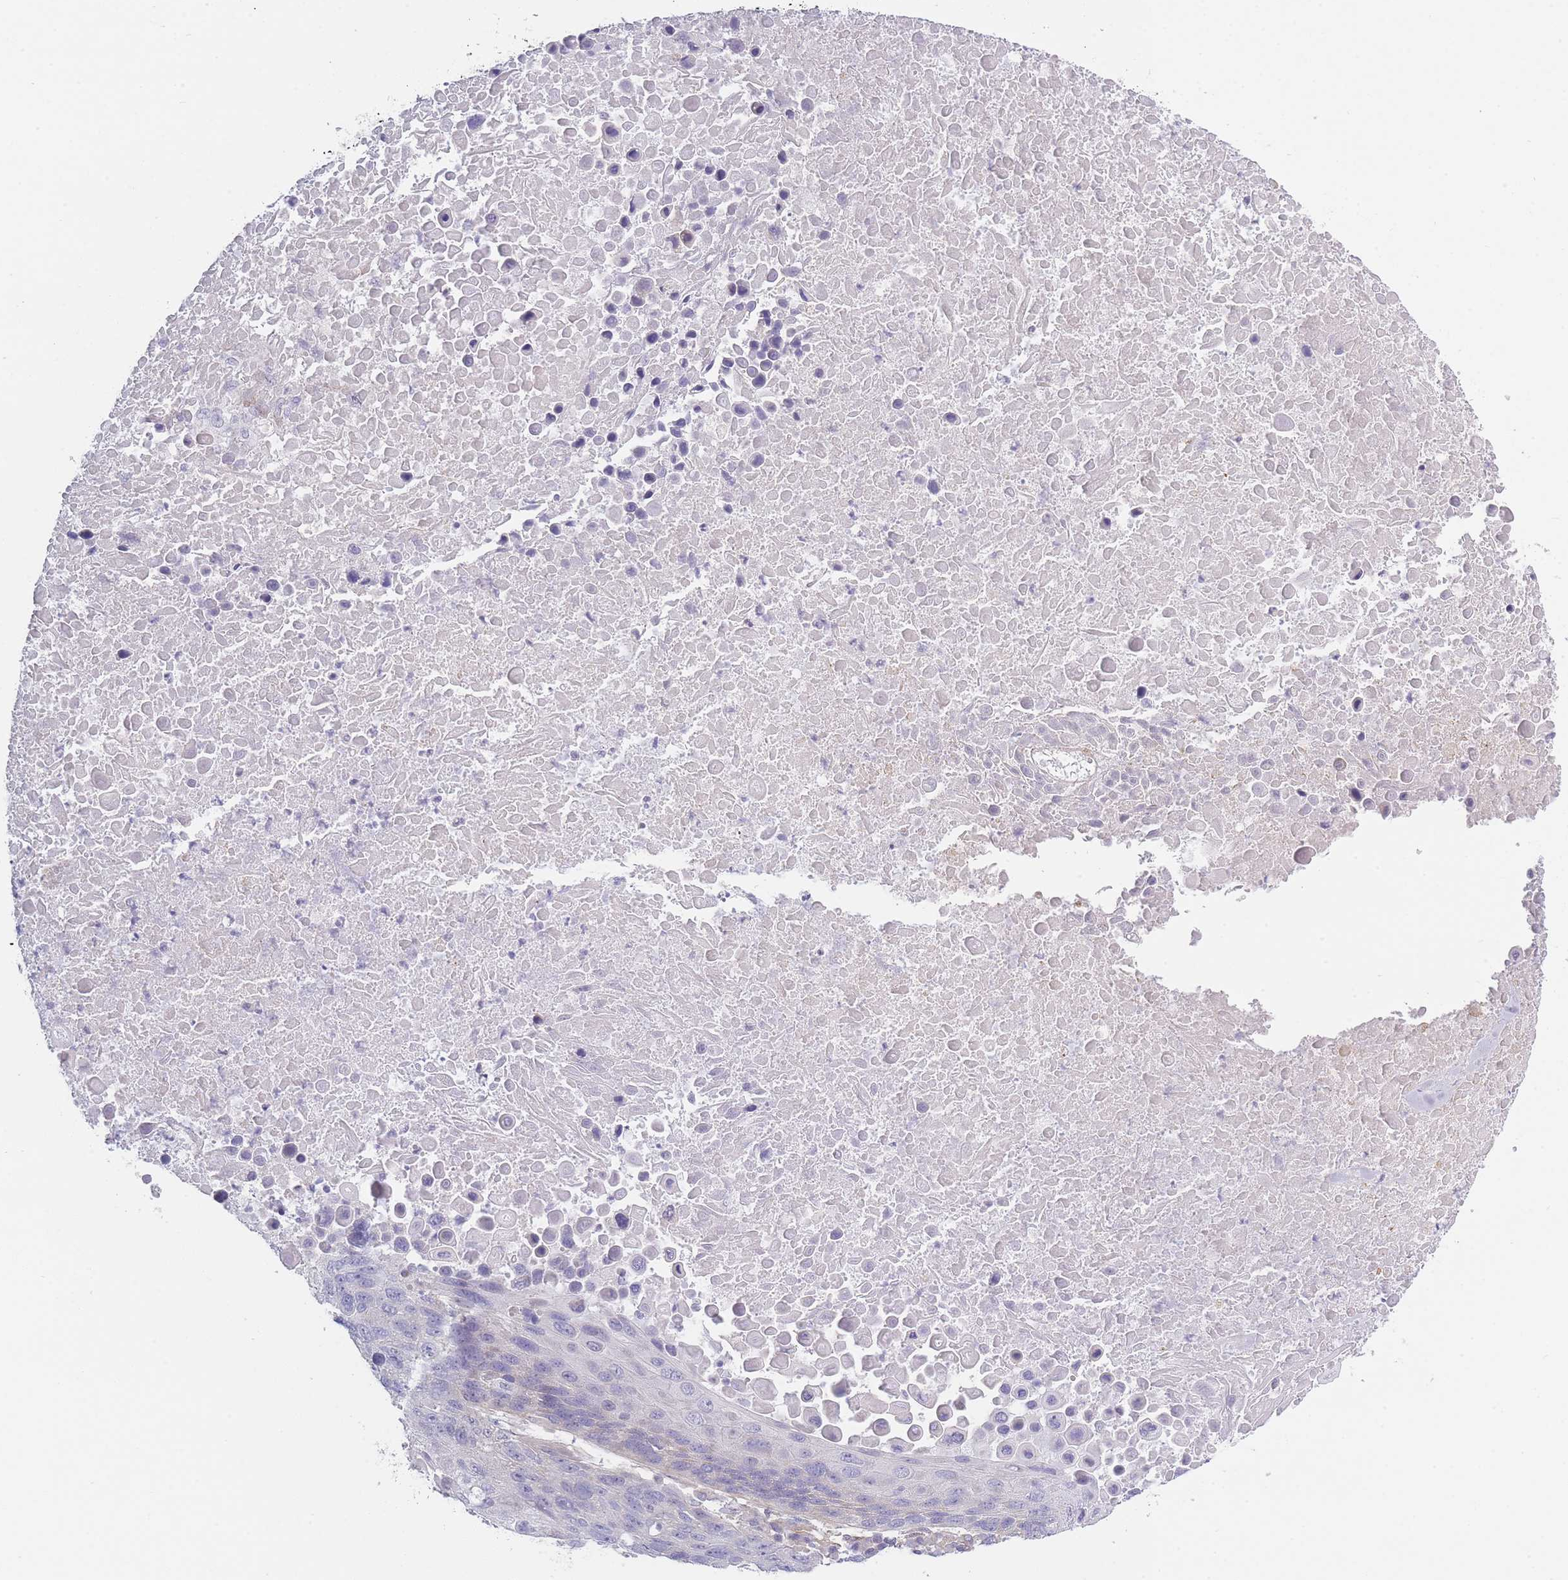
{"staining": {"intensity": "negative", "quantity": "none", "location": "none"}, "tissue": "lung cancer", "cell_type": "Tumor cells", "image_type": "cancer", "snomed": [{"axis": "morphology", "description": "Normal tissue, NOS"}, {"axis": "morphology", "description": "Squamous cell carcinoma, NOS"}, {"axis": "topography", "description": "Lymph node"}, {"axis": "topography", "description": "Lung"}], "caption": "This is an immunohistochemistry (IHC) histopathology image of human lung cancer. There is no positivity in tumor cells.", "gene": "SLC7A6", "patient": {"sex": "male", "age": 66}}